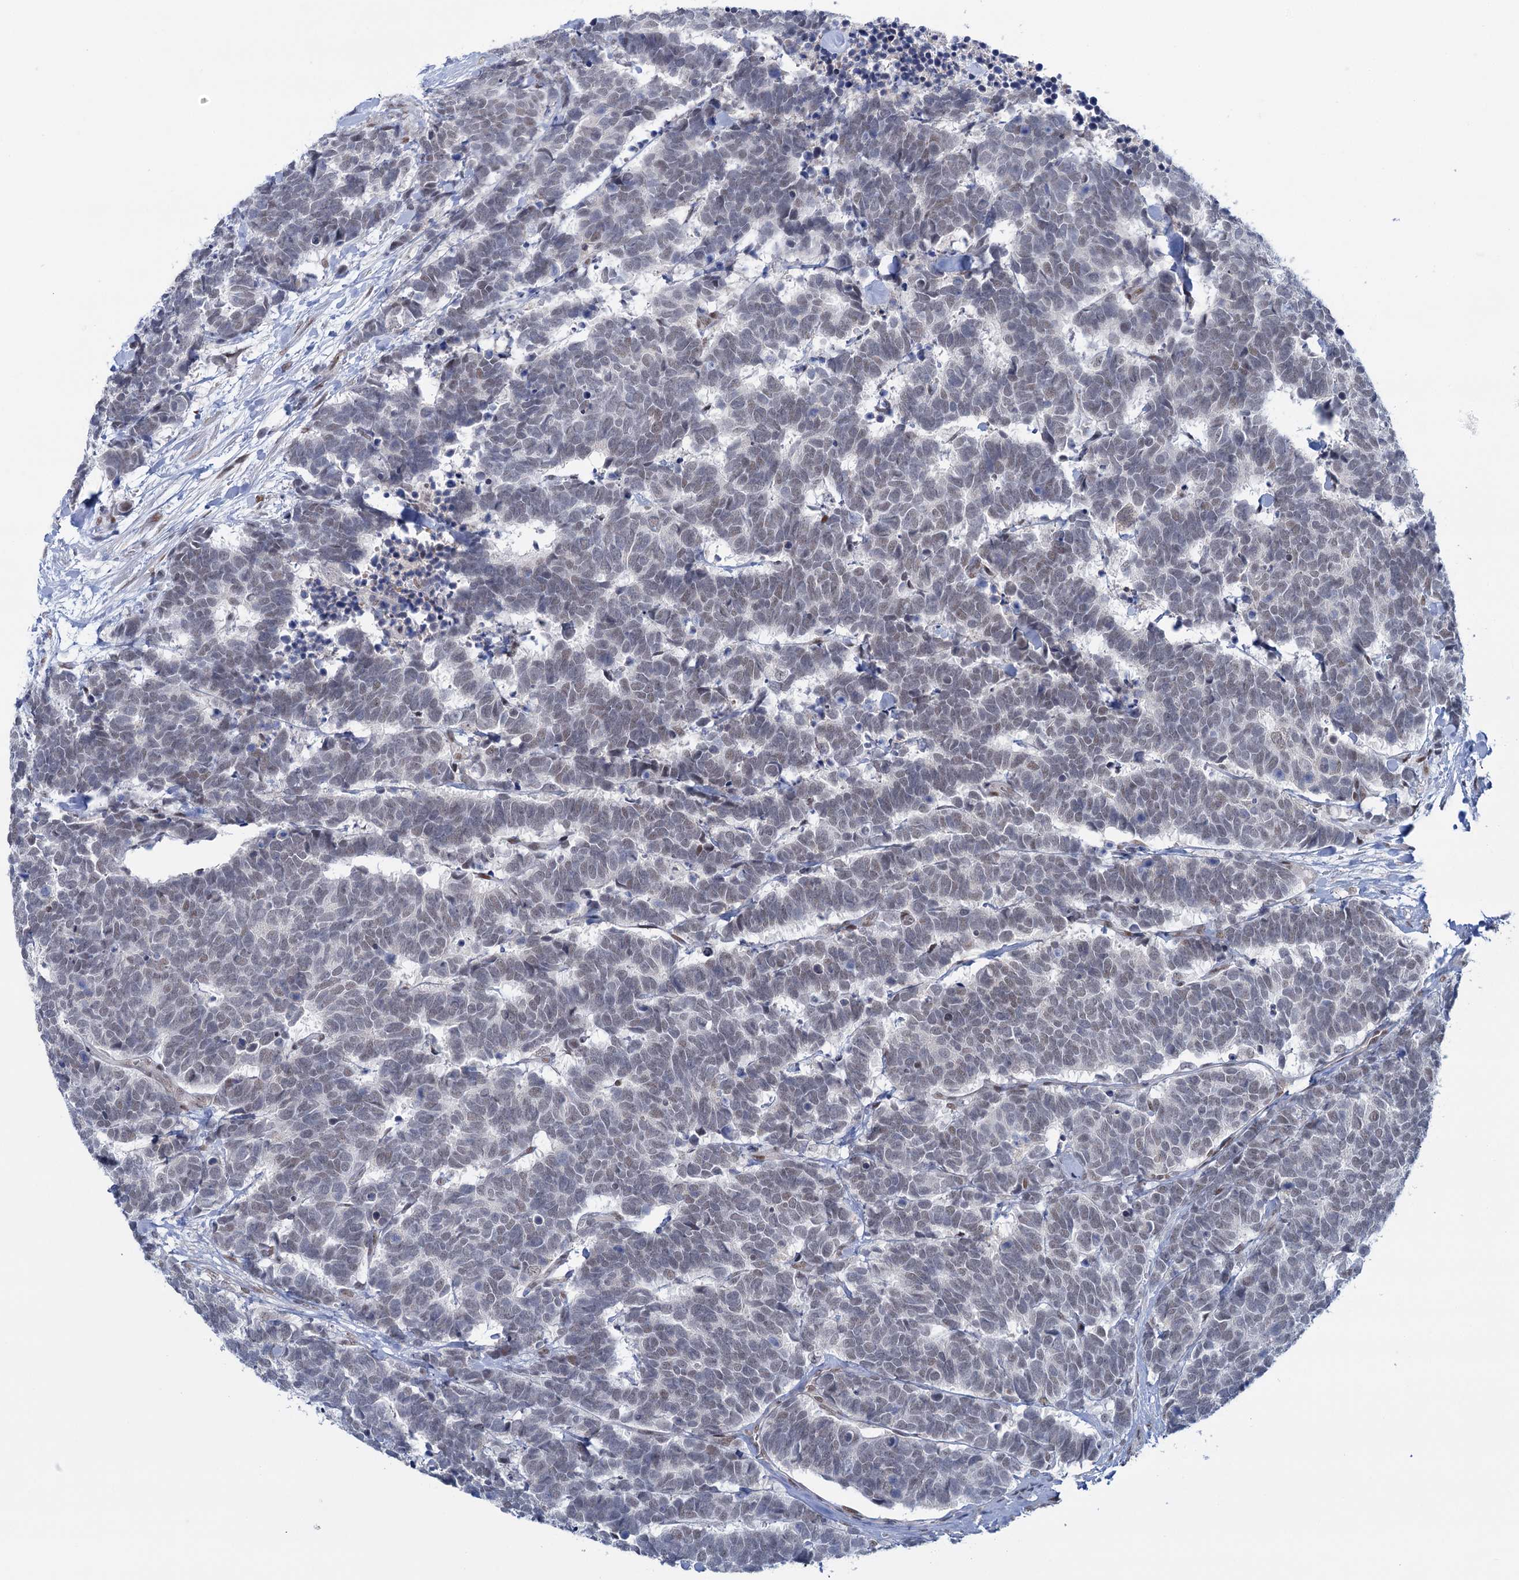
{"staining": {"intensity": "weak", "quantity": "<25%", "location": "nuclear"}, "tissue": "carcinoid", "cell_type": "Tumor cells", "image_type": "cancer", "snomed": [{"axis": "morphology", "description": "Carcinoma, NOS"}, {"axis": "morphology", "description": "Carcinoid, malignant, NOS"}, {"axis": "topography", "description": "Urinary bladder"}], "caption": "Immunohistochemical staining of human carcinoma displays no significant expression in tumor cells. (Immunohistochemistry (ihc), brightfield microscopy, high magnification).", "gene": "FAM53A", "patient": {"sex": "male", "age": 57}}